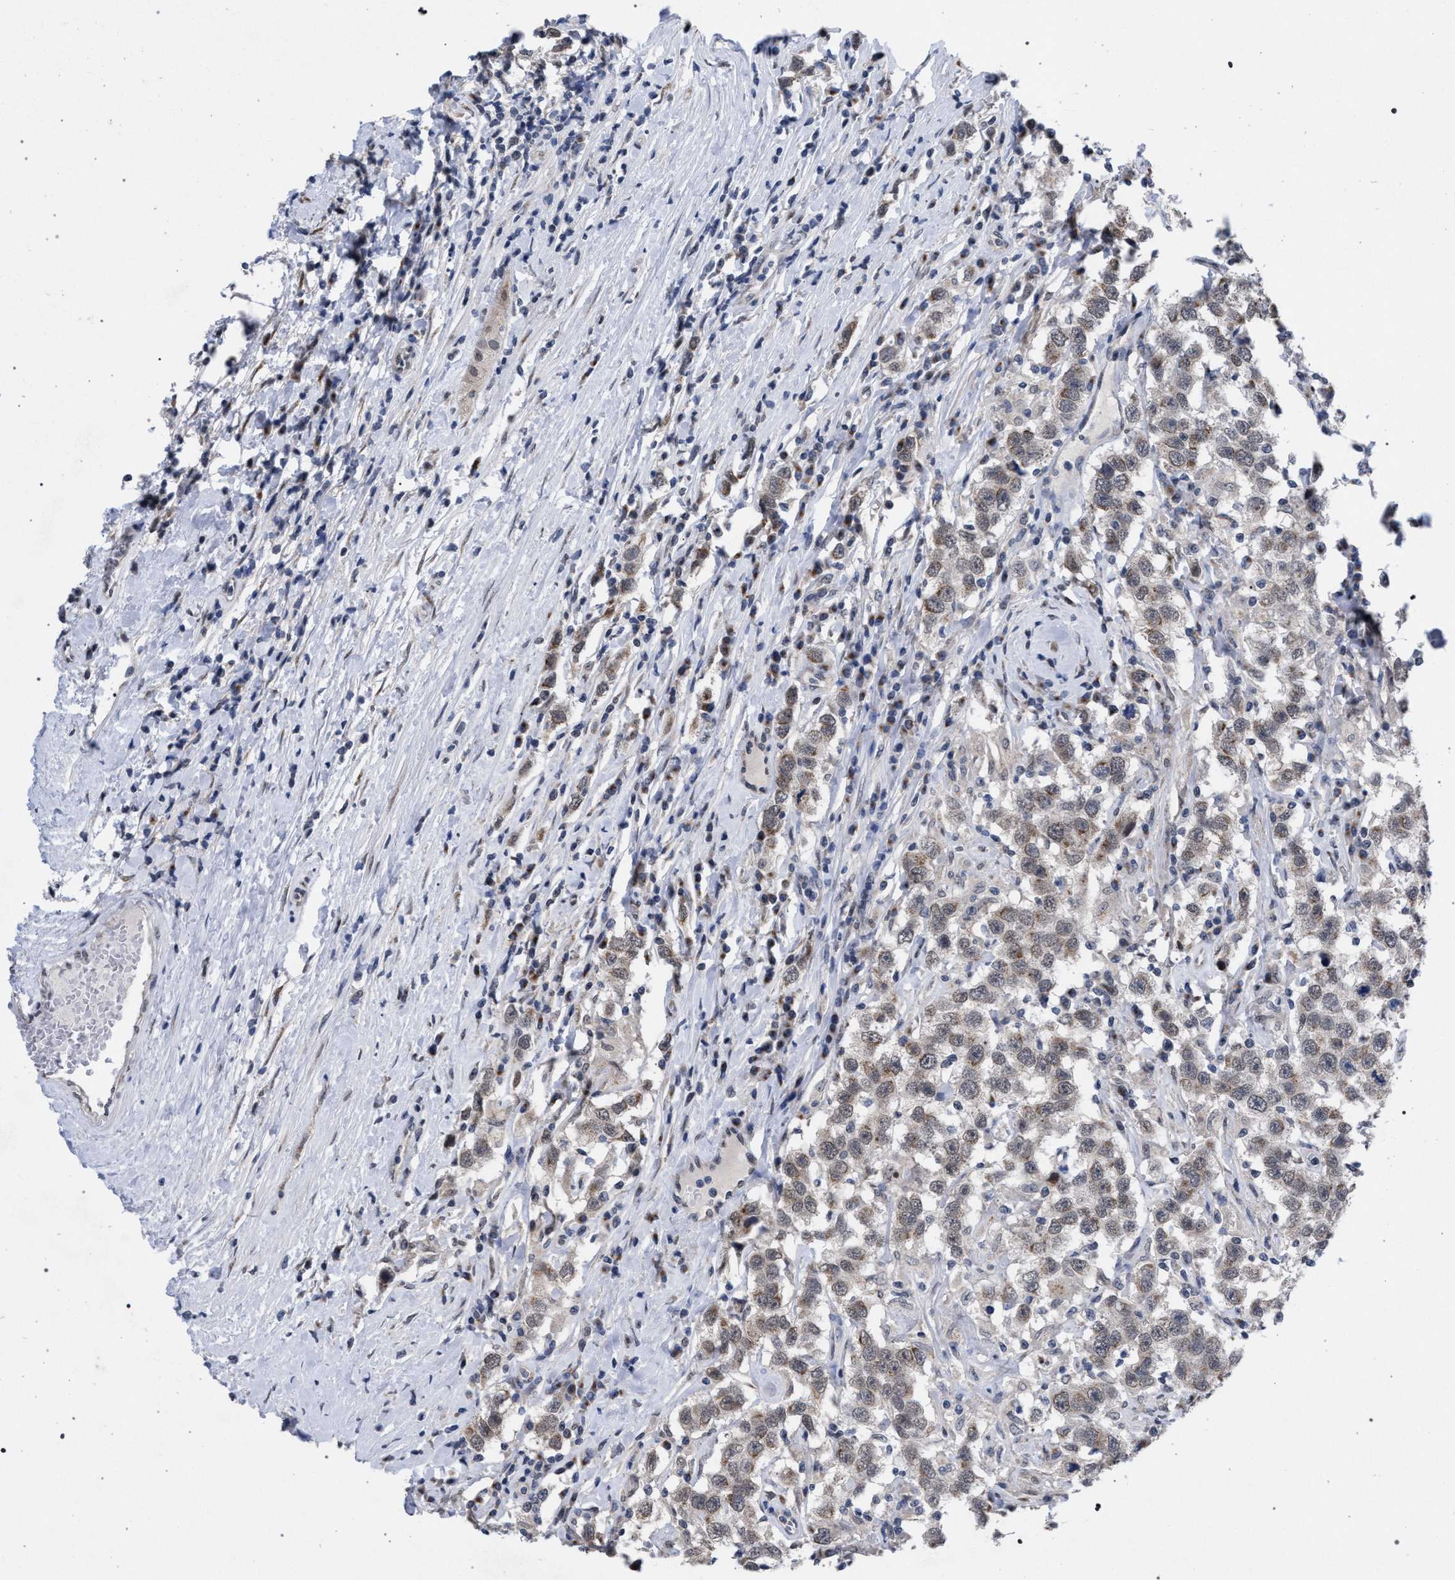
{"staining": {"intensity": "weak", "quantity": ">75%", "location": "cytoplasmic/membranous"}, "tissue": "testis cancer", "cell_type": "Tumor cells", "image_type": "cancer", "snomed": [{"axis": "morphology", "description": "Seminoma, NOS"}, {"axis": "topography", "description": "Testis"}], "caption": "Immunohistochemistry (IHC) of testis cancer shows low levels of weak cytoplasmic/membranous expression in about >75% of tumor cells.", "gene": "GOLGA2", "patient": {"sex": "male", "age": 41}}